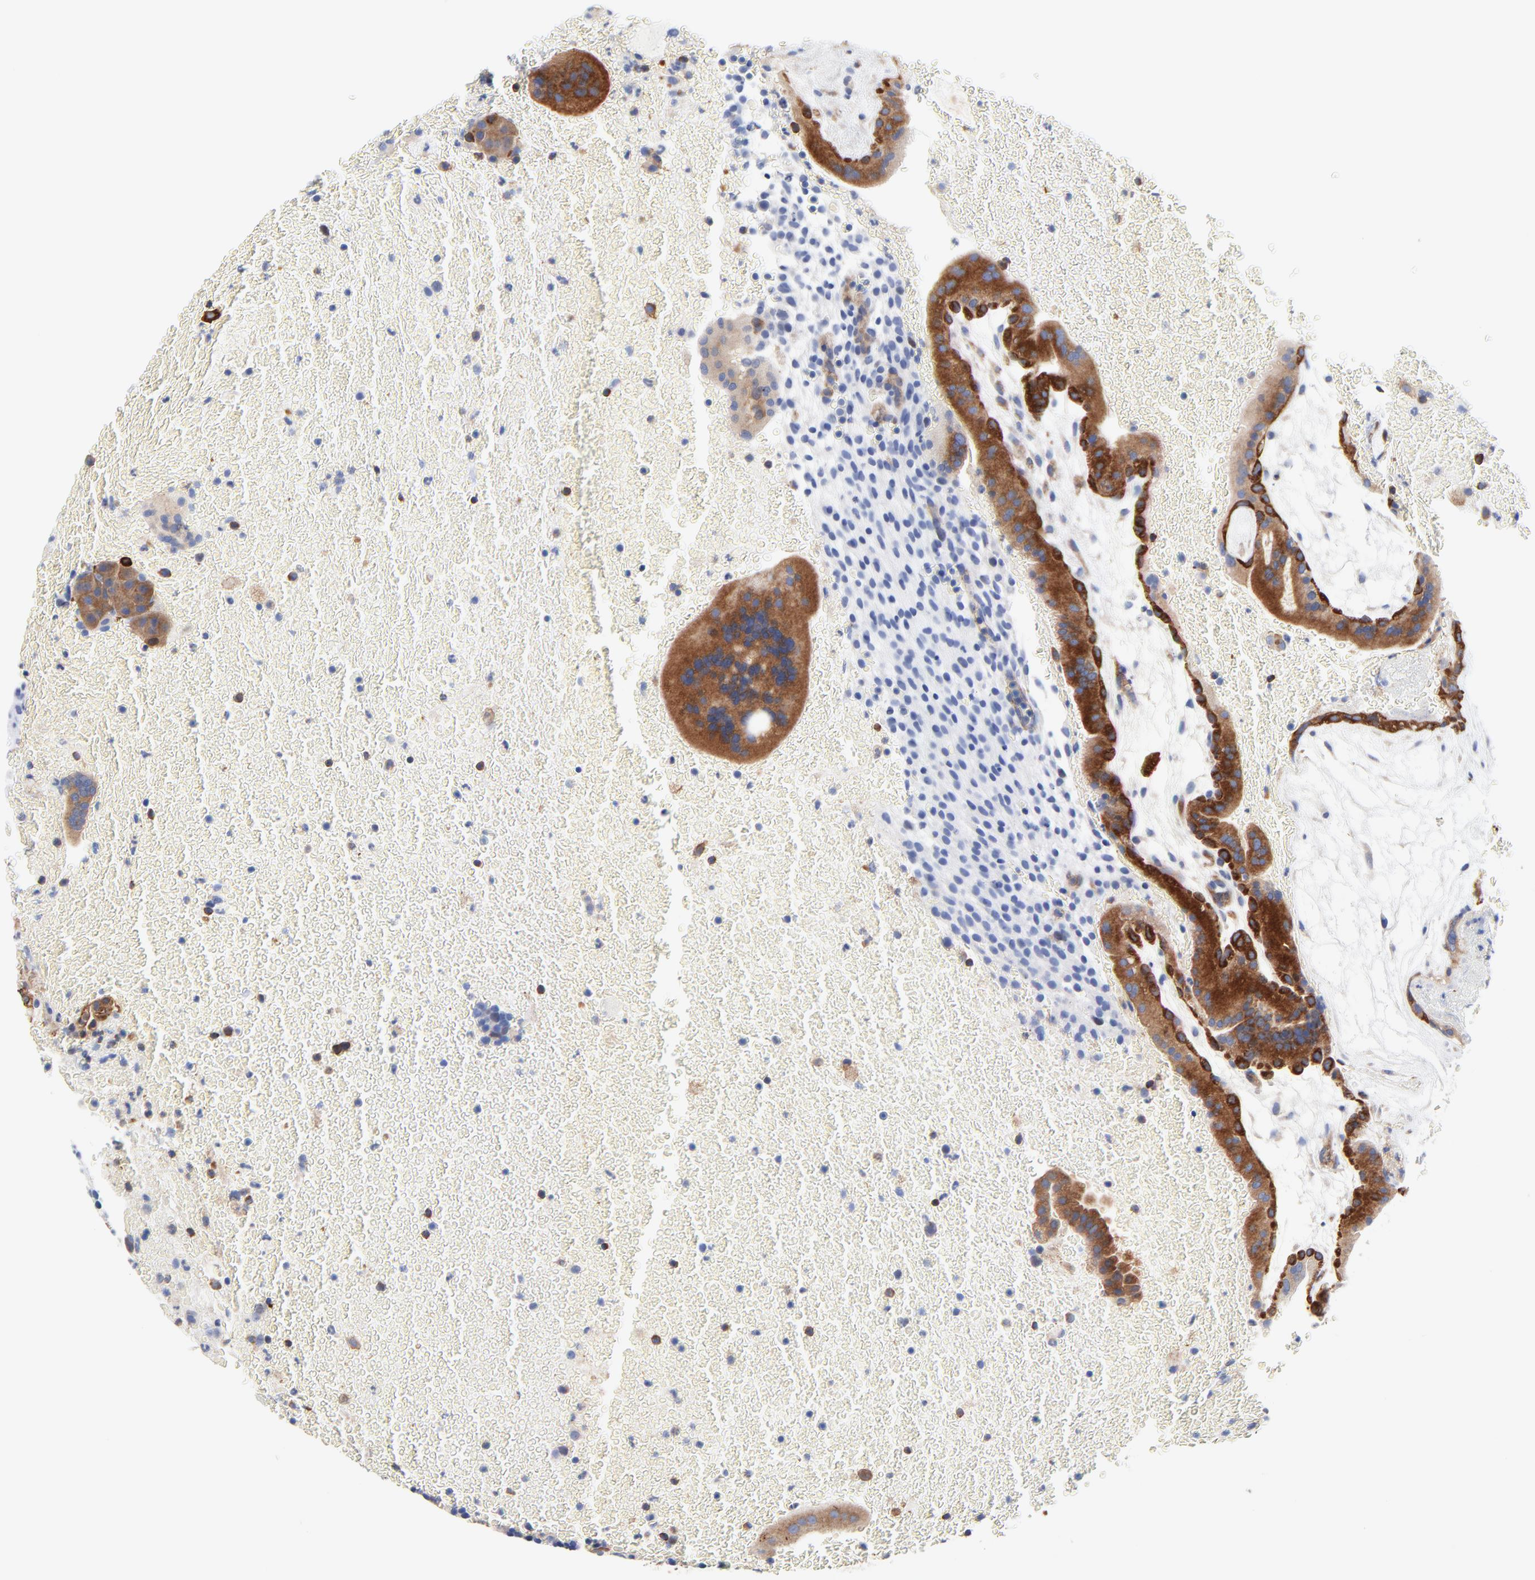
{"staining": {"intensity": "moderate", "quantity": "25%-75%", "location": "cytoplasmic/membranous"}, "tissue": "placenta", "cell_type": "Decidual cells", "image_type": "normal", "snomed": [{"axis": "morphology", "description": "Normal tissue, NOS"}, {"axis": "topography", "description": "Placenta"}], "caption": "IHC photomicrograph of benign placenta: placenta stained using IHC displays medium levels of moderate protein expression localized specifically in the cytoplasmic/membranous of decidual cells, appearing as a cytoplasmic/membranous brown color.", "gene": "CD2AP", "patient": {"sex": "female", "age": 19}}